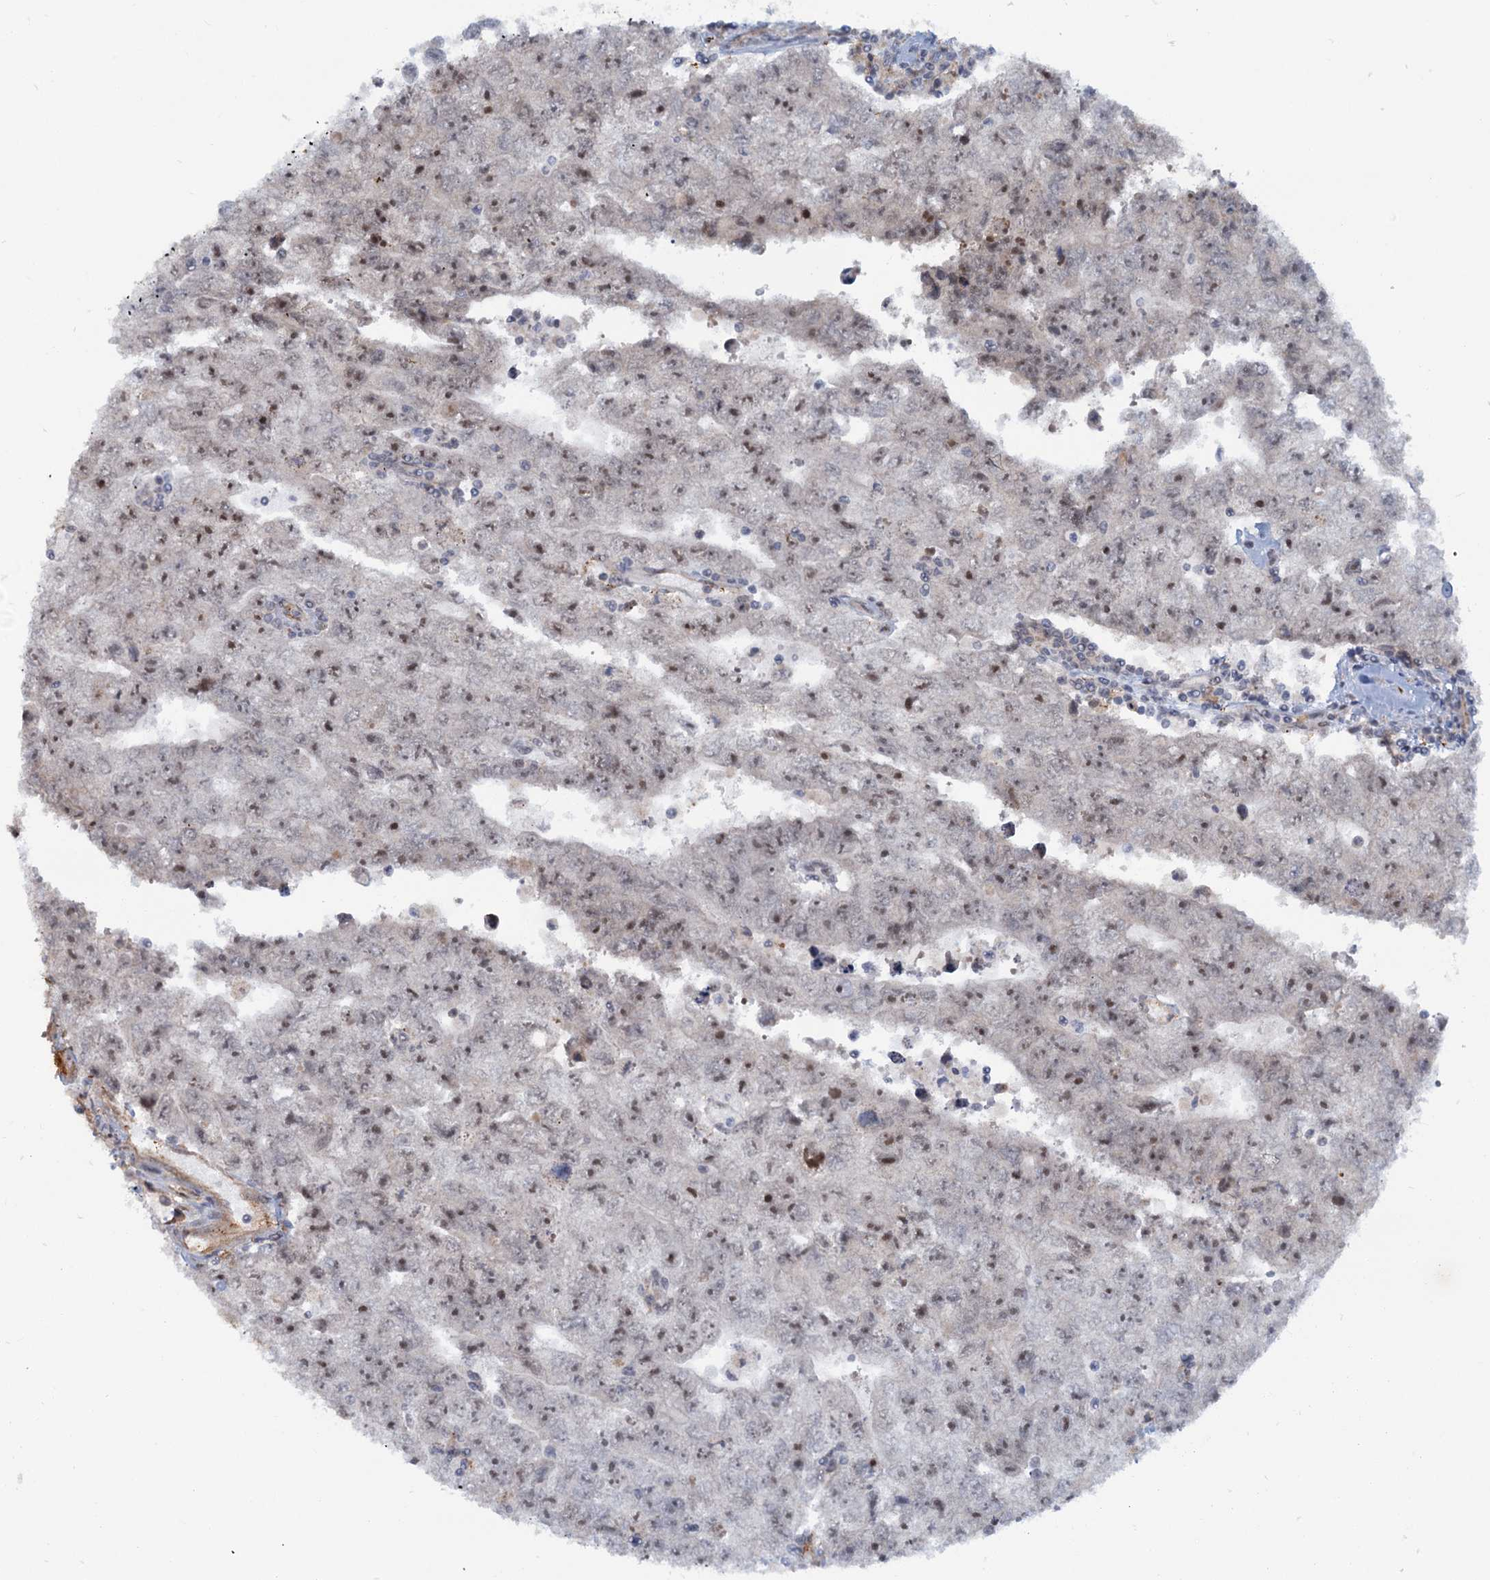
{"staining": {"intensity": "weak", "quantity": "25%-75%", "location": "nuclear"}, "tissue": "testis cancer", "cell_type": "Tumor cells", "image_type": "cancer", "snomed": [{"axis": "morphology", "description": "Carcinoma, Embryonal, NOS"}, {"axis": "topography", "description": "Testis"}], "caption": "An immunohistochemistry (IHC) photomicrograph of neoplastic tissue is shown. Protein staining in brown labels weak nuclear positivity in embryonal carcinoma (testis) within tumor cells. (brown staining indicates protein expression, while blue staining denotes nuclei).", "gene": "C1D", "patient": {"sex": "male", "age": 17}}